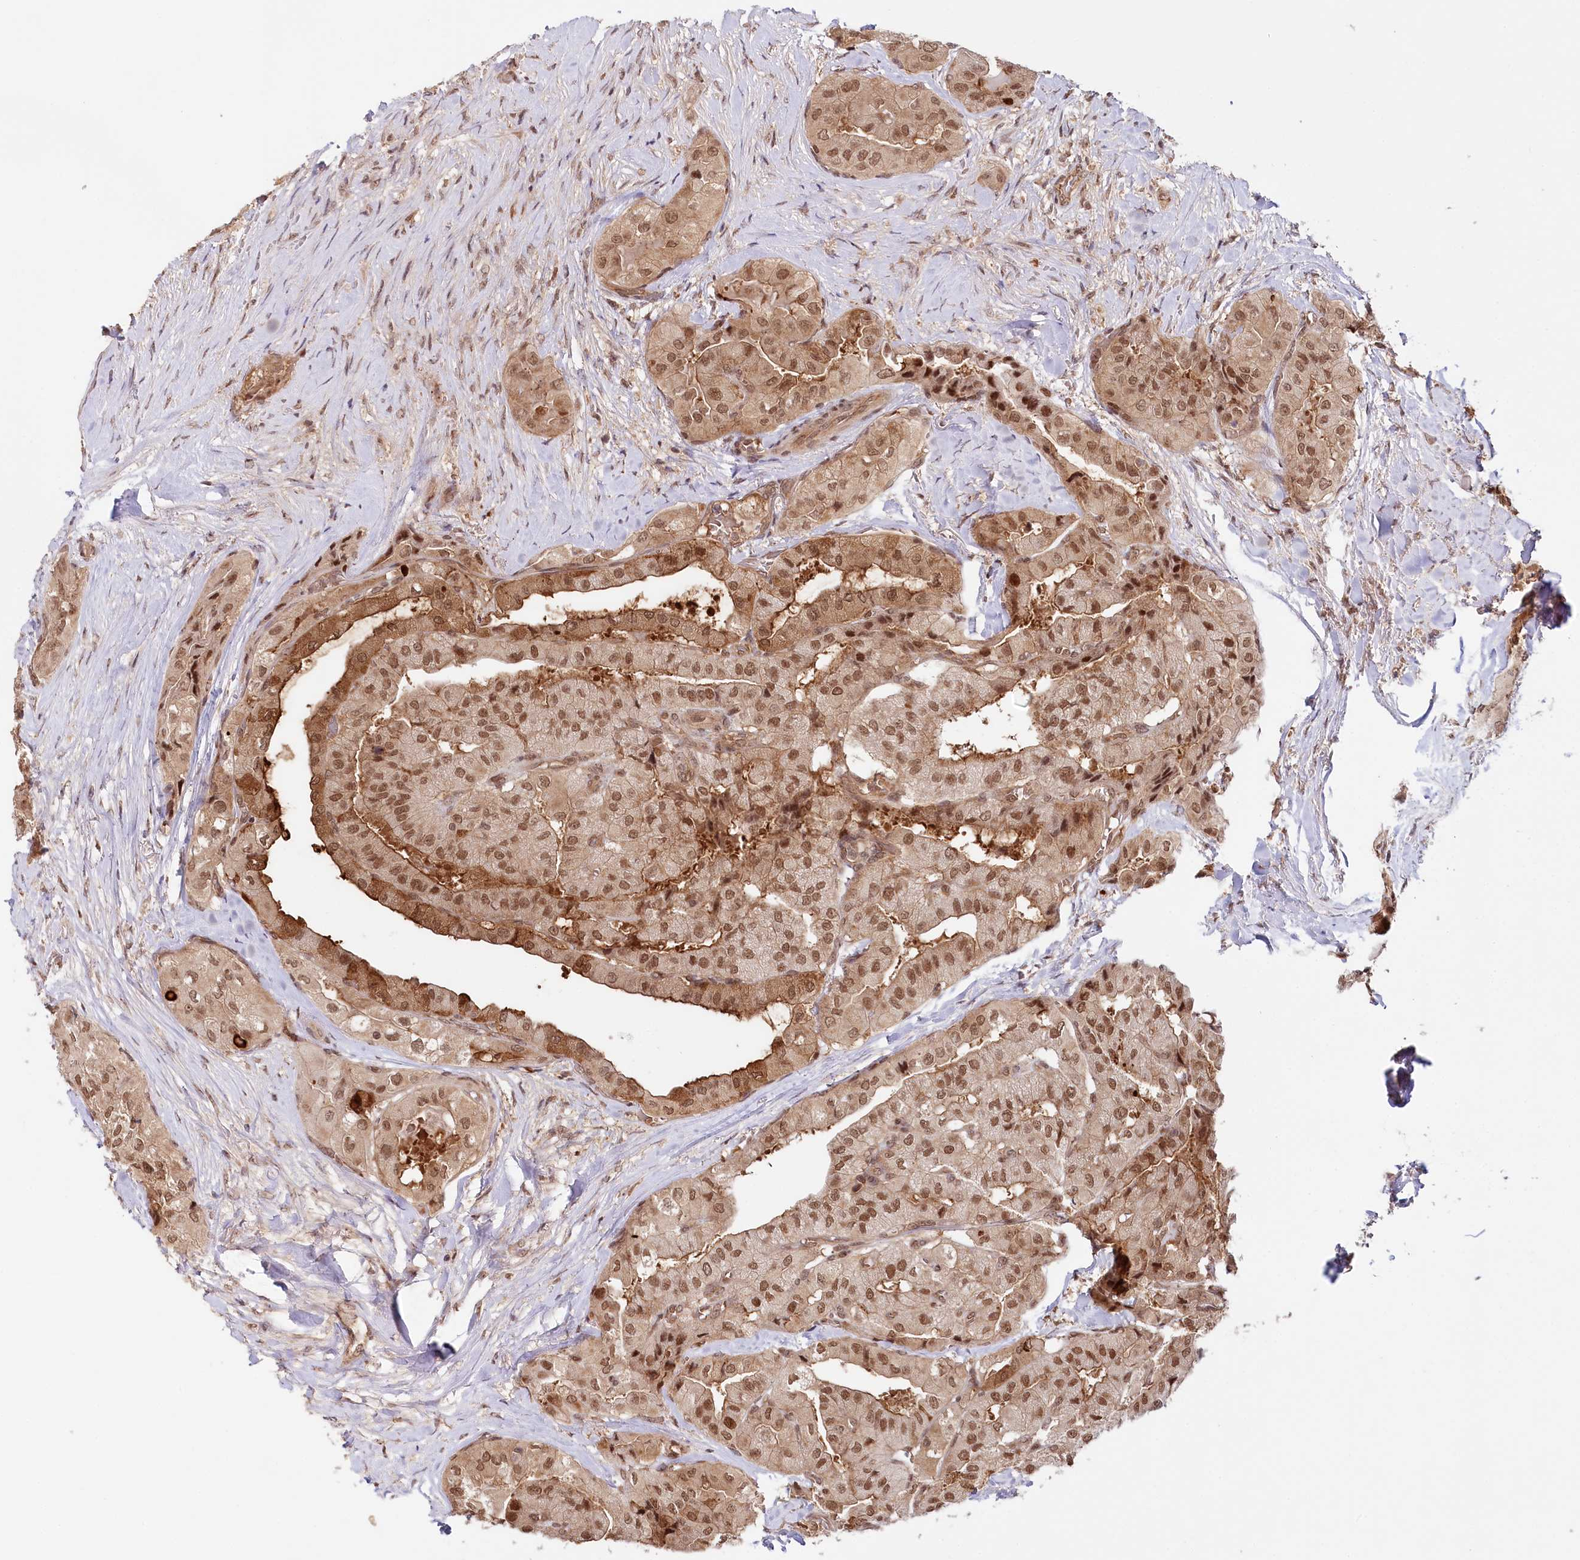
{"staining": {"intensity": "moderate", "quantity": ">75%", "location": "cytoplasmic/membranous,nuclear"}, "tissue": "thyroid cancer", "cell_type": "Tumor cells", "image_type": "cancer", "snomed": [{"axis": "morphology", "description": "Papillary adenocarcinoma, NOS"}, {"axis": "topography", "description": "Thyroid gland"}], "caption": "Immunohistochemical staining of thyroid cancer exhibits moderate cytoplasmic/membranous and nuclear protein positivity in about >75% of tumor cells.", "gene": "CCDC65", "patient": {"sex": "female", "age": 59}}